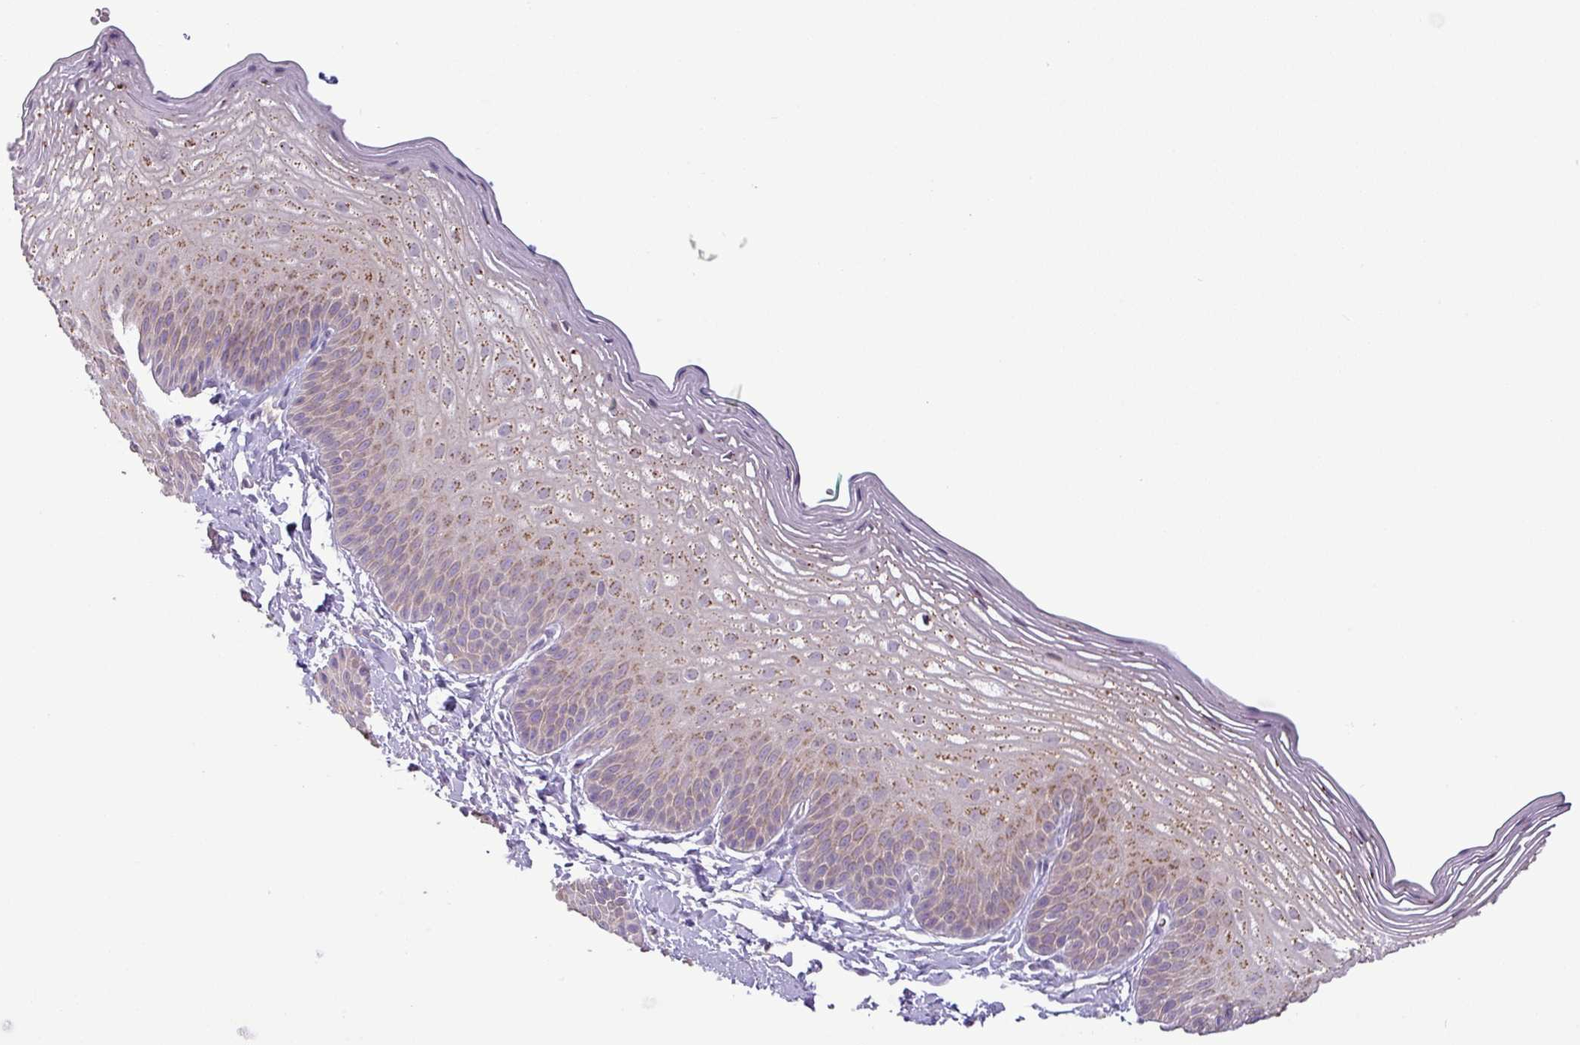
{"staining": {"intensity": "weak", "quantity": "25%-75%", "location": "cytoplasmic/membranous"}, "tissue": "skin", "cell_type": "Epidermal cells", "image_type": "normal", "snomed": [{"axis": "morphology", "description": "Normal tissue, NOS"}, {"axis": "morphology", "description": "Hemorrhoids"}, {"axis": "morphology", "description": "Inflammation, NOS"}, {"axis": "topography", "description": "Anal"}], "caption": "Skin stained for a protein demonstrates weak cytoplasmic/membranous positivity in epidermal cells. The protein of interest is stained brown, and the nuclei are stained in blue (DAB (3,3'-diaminobenzidine) IHC with brightfield microscopy, high magnification).", "gene": "GALNT12", "patient": {"sex": "male", "age": 60}}